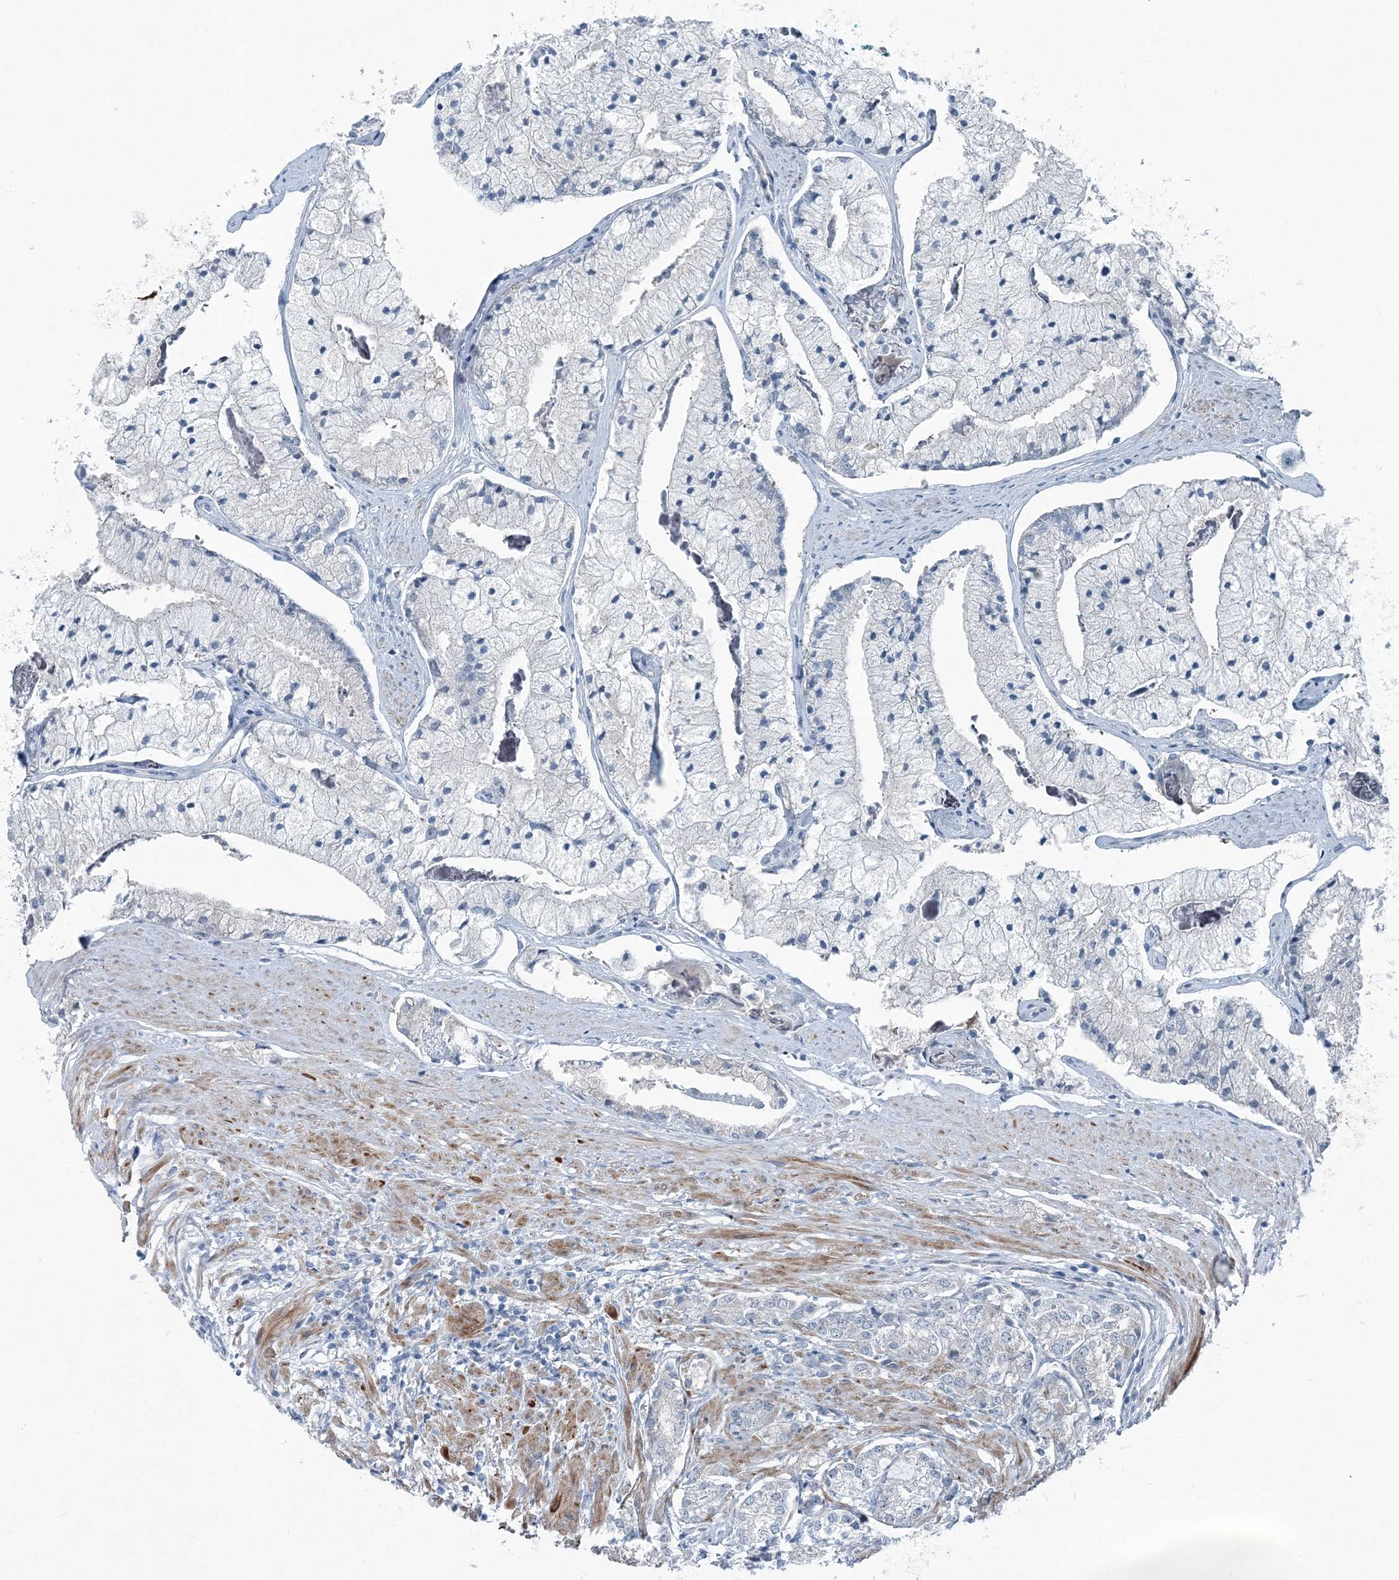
{"staining": {"intensity": "negative", "quantity": "none", "location": "none"}, "tissue": "prostate cancer", "cell_type": "Tumor cells", "image_type": "cancer", "snomed": [{"axis": "morphology", "description": "Adenocarcinoma, High grade"}, {"axis": "topography", "description": "Prostate"}], "caption": "Tumor cells are negative for brown protein staining in prostate adenocarcinoma (high-grade).", "gene": "KIAA1586", "patient": {"sex": "male", "age": 50}}